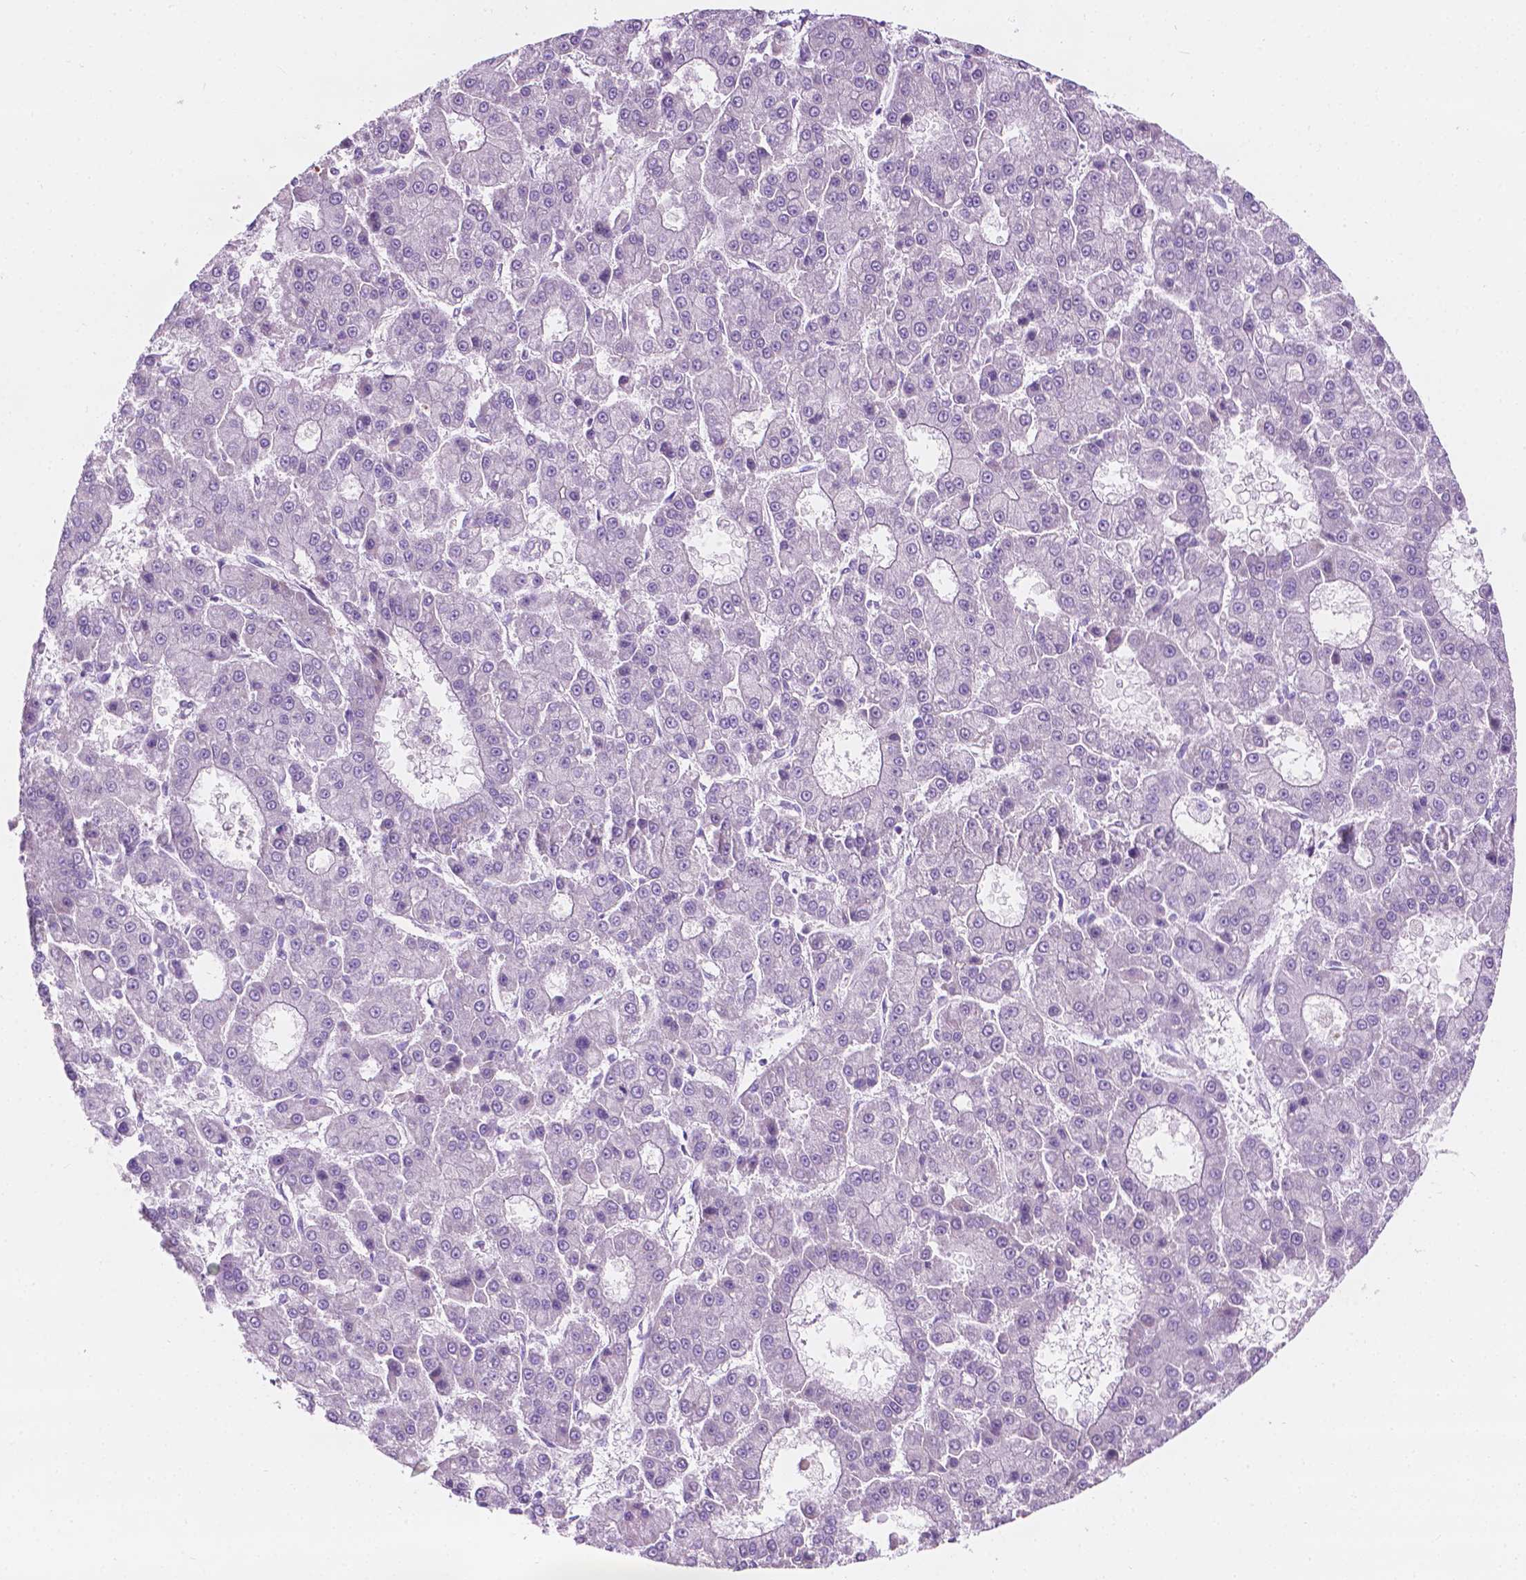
{"staining": {"intensity": "negative", "quantity": "none", "location": "none"}, "tissue": "liver cancer", "cell_type": "Tumor cells", "image_type": "cancer", "snomed": [{"axis": "morphology", "description": "Carcinoma, Hepatocellular, NOS"}, {"axis": "topography", "description": "Liver"}], "caption": "There is no significant positivity in tumor cells of liver hepatocellular carcinoma.", "gene": "NOS1AP", "patient": {"sex": "male", "age": 70}}